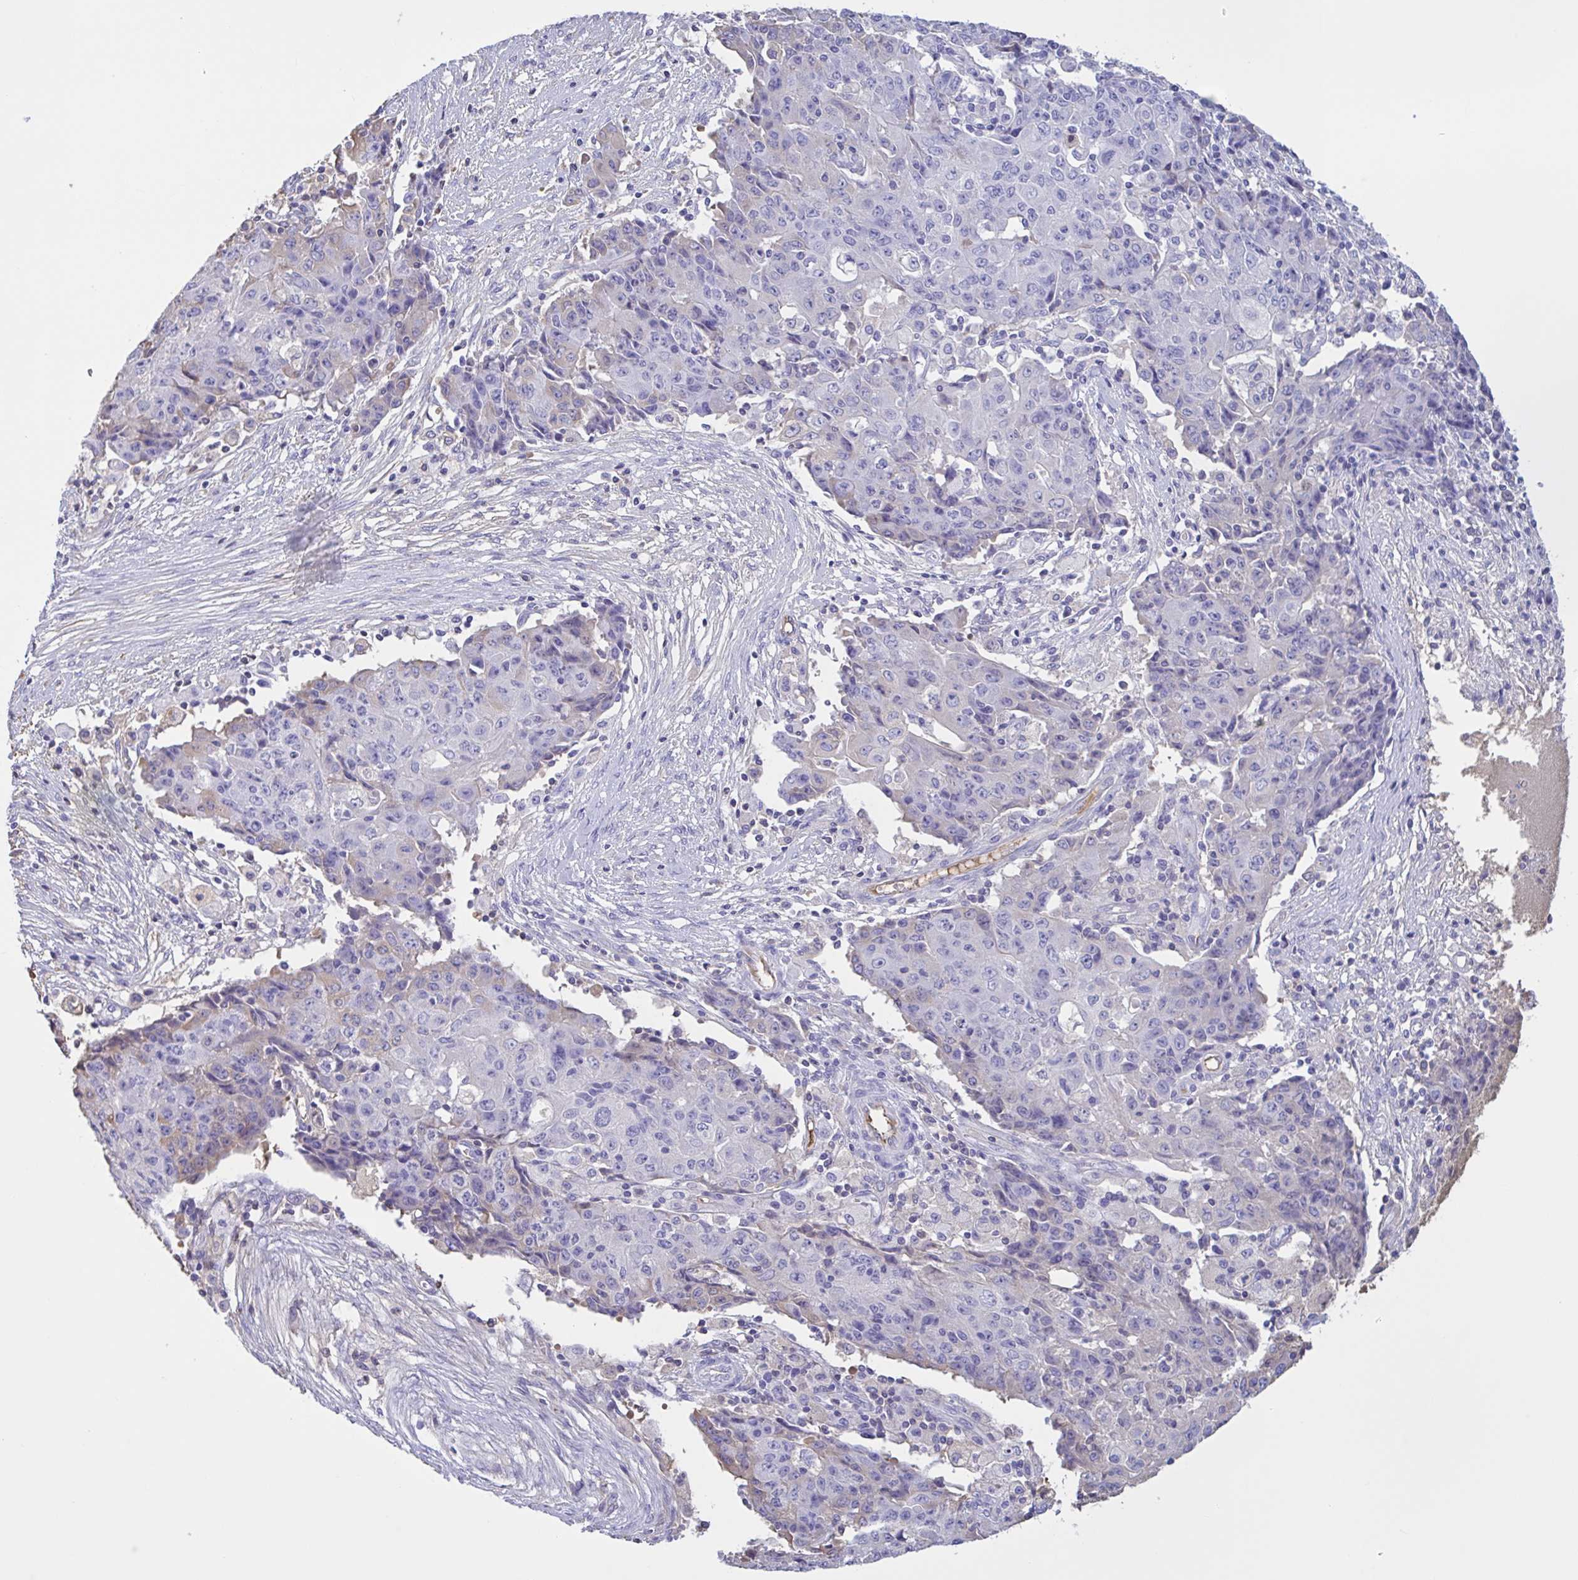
{"staining": {"intensity": "weak", "quantity": "<25%", "location": "cytoplasmic/membranous"}, "tissue": "ovarian cancer", "cell_type": "Tumor cells", "image_type": "cancer", "snomed": [{"axis": "morphology", "description": "Carcinoma, endometroid"}, {"axis": "topography", "description": "Ovary"}], "caption": "This is an immunohistochemistry image of ovarian endometroid carcinoma. There is no staining in tumor cells.", "gene": "LARGE2", "patient": {"sex": "female", "age": 42}}